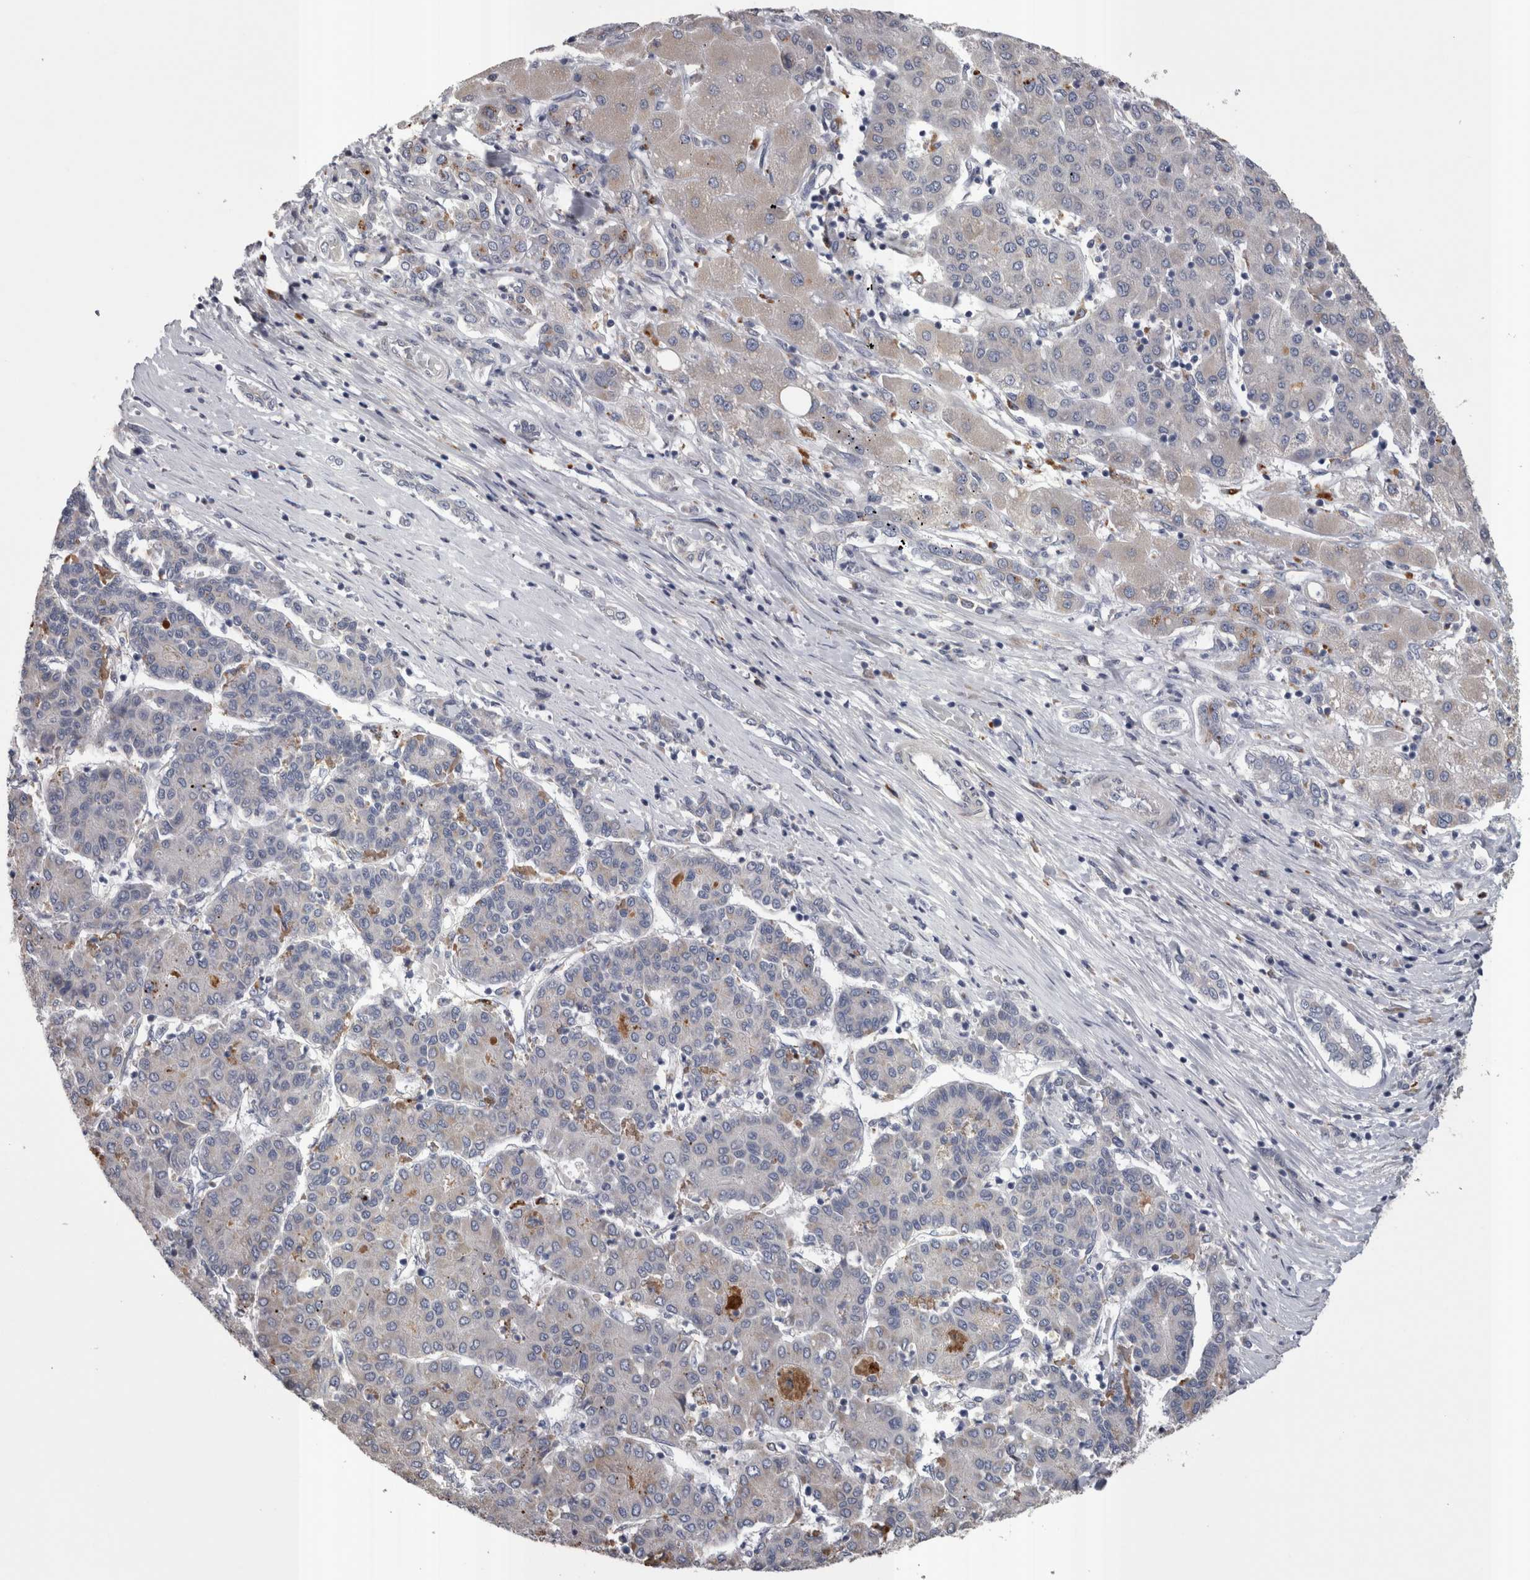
{"staining": {"intensity": "negative", "quantity": "none", "location": "none"}, "tissue": "liver cancer", "cell_type": "Tumor cells", "image_type": "cancer", "snomed": [{"axis": "morphology", "description": "Carcinoma, Hepatocellular, NOS"}, {"axis": "topography", "description": "Liver"}], "caption": "An immunohistochemistry (IHC) photomicrograph of liver cancer is shown. There is no staining in tumor cells of liver cancer.", "gene": "STC1", "patient": {"sex": "male", "age": 65}}